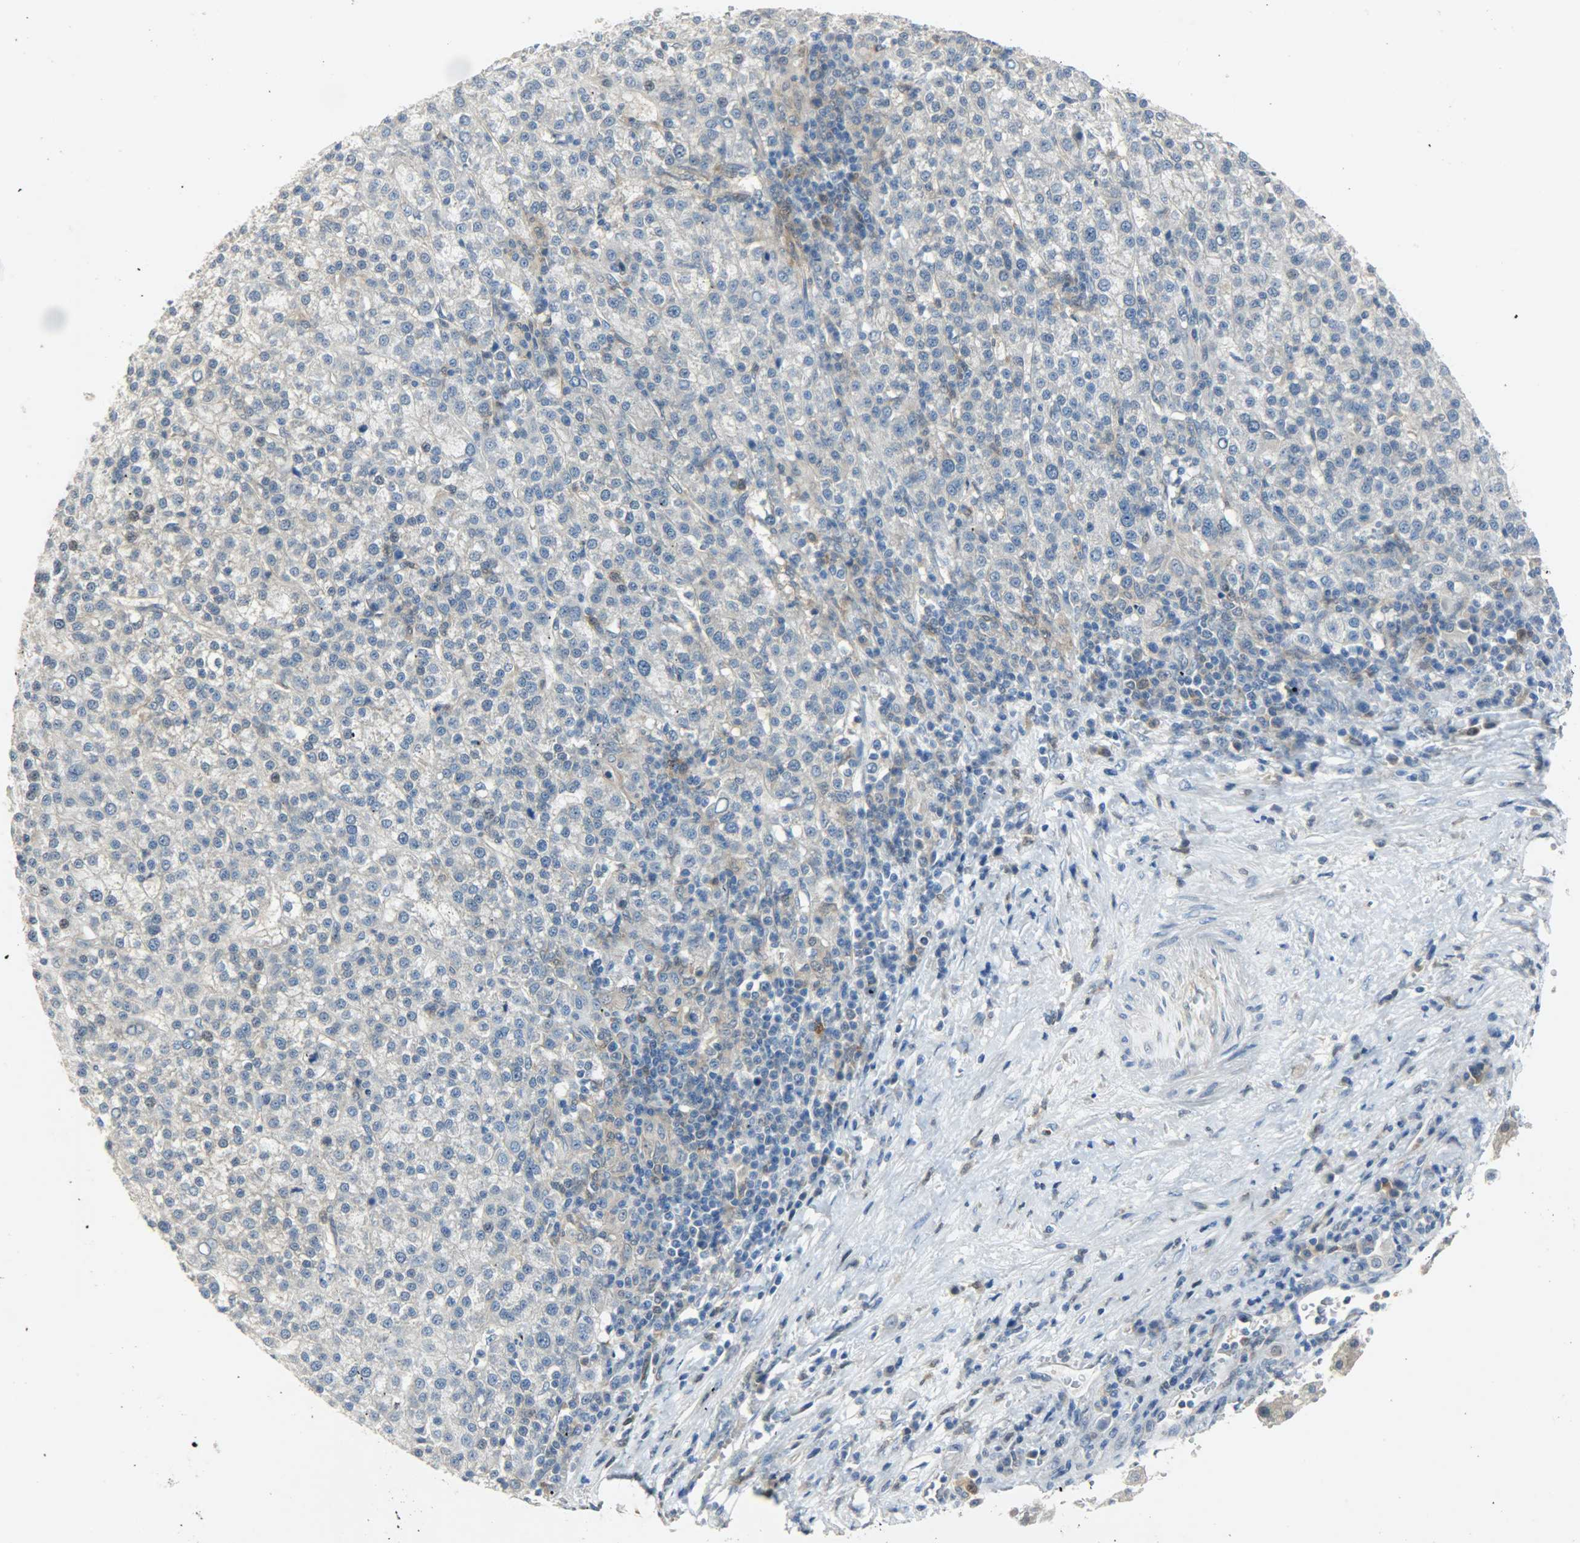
{"staining": {"intensity": "negative", "quantity": "none", "location": "none"}, "tissue": "liver cancer", "cell_type": "Tumor cells", "image_type": "cancer", "snomed": [{"axis": "morphology", "description": "Carcinoma, Hepatocellular, NOS"}, {"axis": "topography", "description": "Liver"}], "caption": "A histopathology image of human liver cancer is negative for staining in tumor cells.", "gene": "EIF4EBP1", "patient": {"sex": "female", "age": 58}}